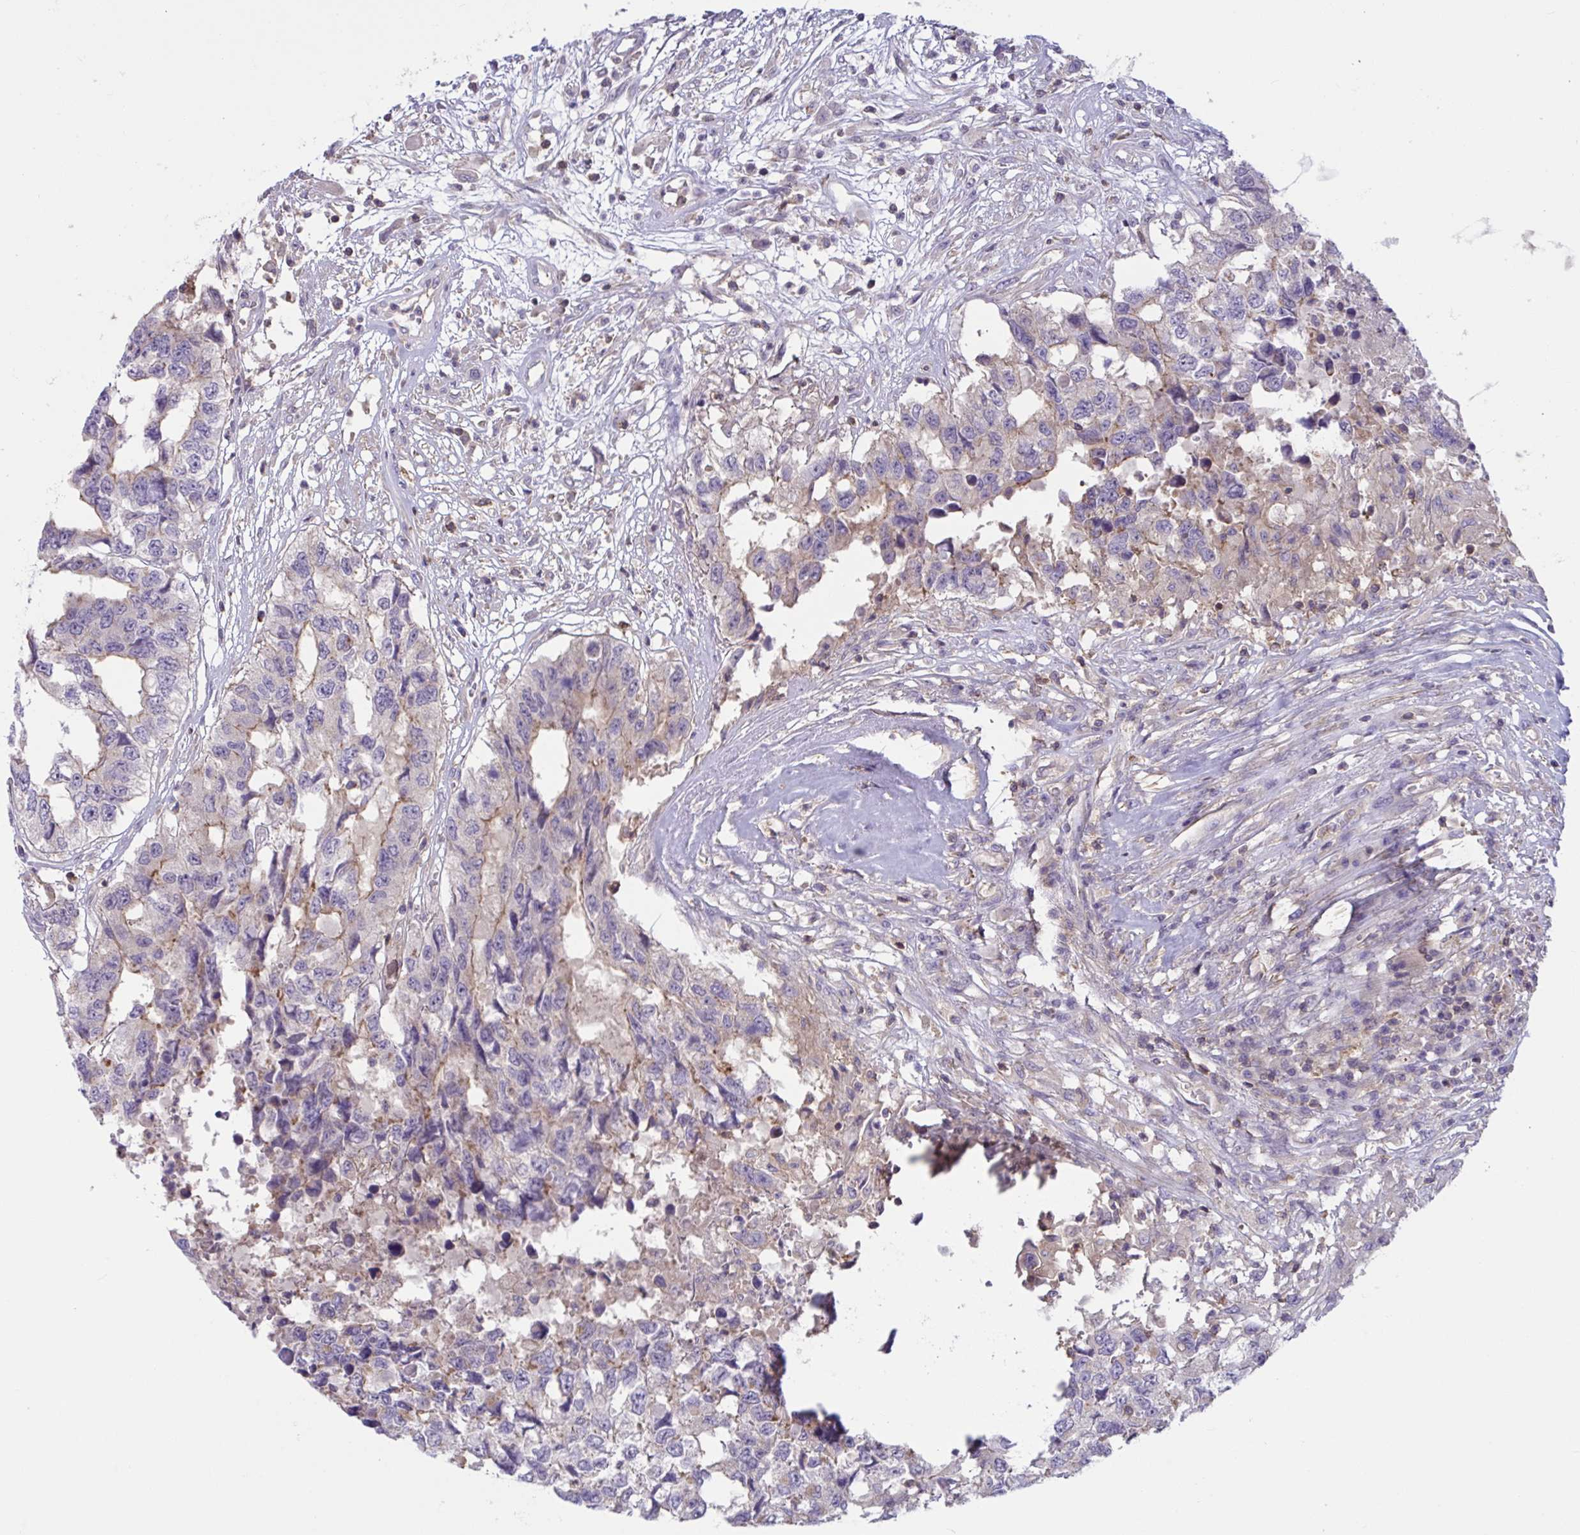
{"staining": {"intensity": "weak", "quantity": "<25%", "location": "cytoplasmic/membranous"}, "tissue": "testis cancer", "cell_type": "Tumor cells", "image_type": "cancer", "snomed": [{"axis": "morphology", "description": "Carcinoma, Embryonal, NOS"}, {"axis": "topography", "description": "Testis"}], "caption": "Immunohistochemistry histopathology image of testis cancer (embryonal carcinoma) stained for a protein (brown), which reveals no staining in tumor cells. The staining is performed using DAB (3,3'-diaminobenzidine) brown chromogen with nuclei counter-stained in using hematoxylin.", "gene": "WNT9B", "patient": {"sex": "male", "age": 83}}